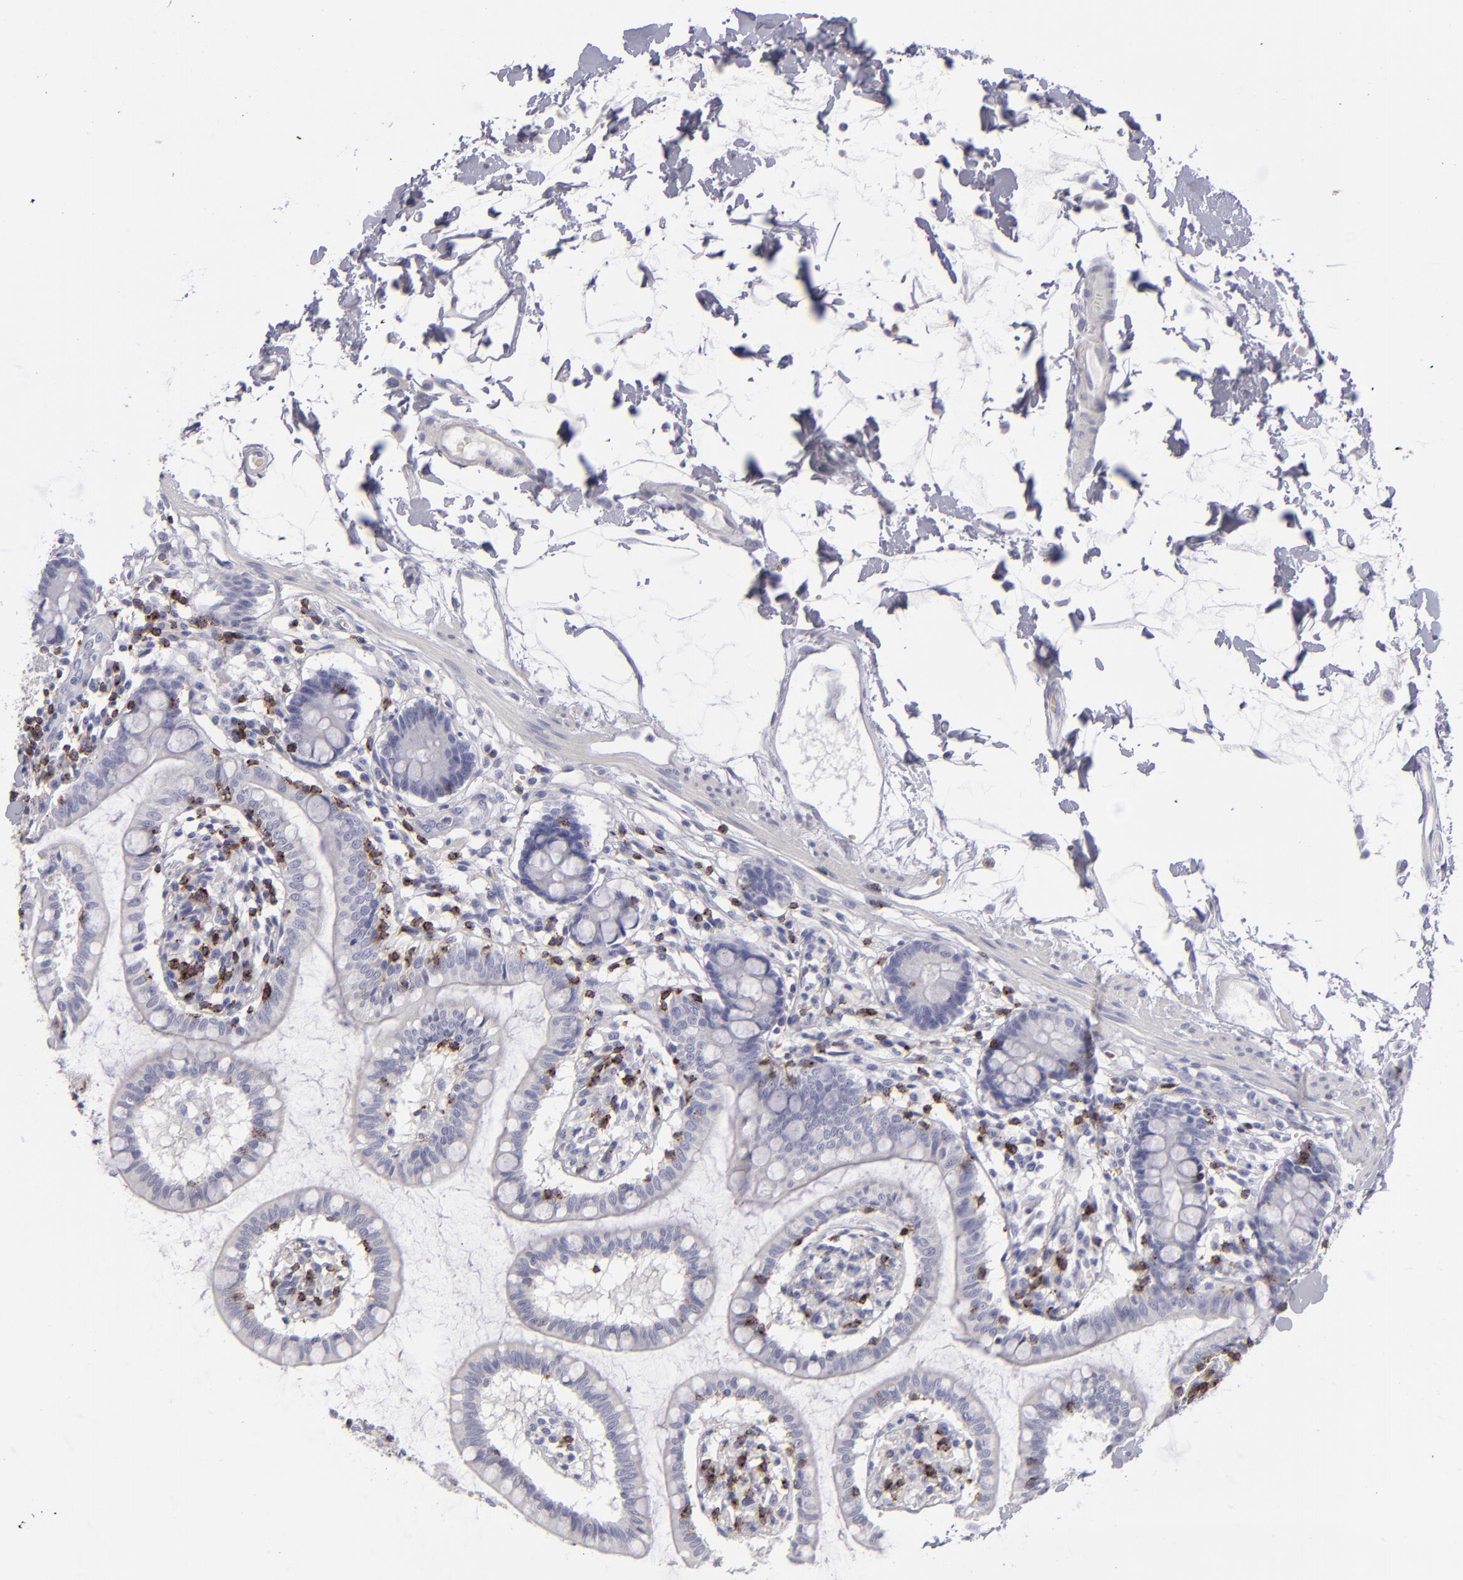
{"staining": {"intensity": "negative", "quantity": "none", "location": "none"}, "tissue": "small intestine", "cell_type": "Glandular cells", "image_type": "normal", "snomed": [{"axis": "morphology", "description": "Normal tissue, NOS"}, {"axis": "topography", "description": "Small intestine"}], "caption": "Immunohistochemistry (IHC) micrograph of benign small intestine: human small intestine stained with DAB reveals no significant protein positivity in glandular cells. (Immunohistochemistry (IHC), brightfield microscopy, high magnification).", "gene": "CD2", "patient": {"sex": "female", "age": 61}}